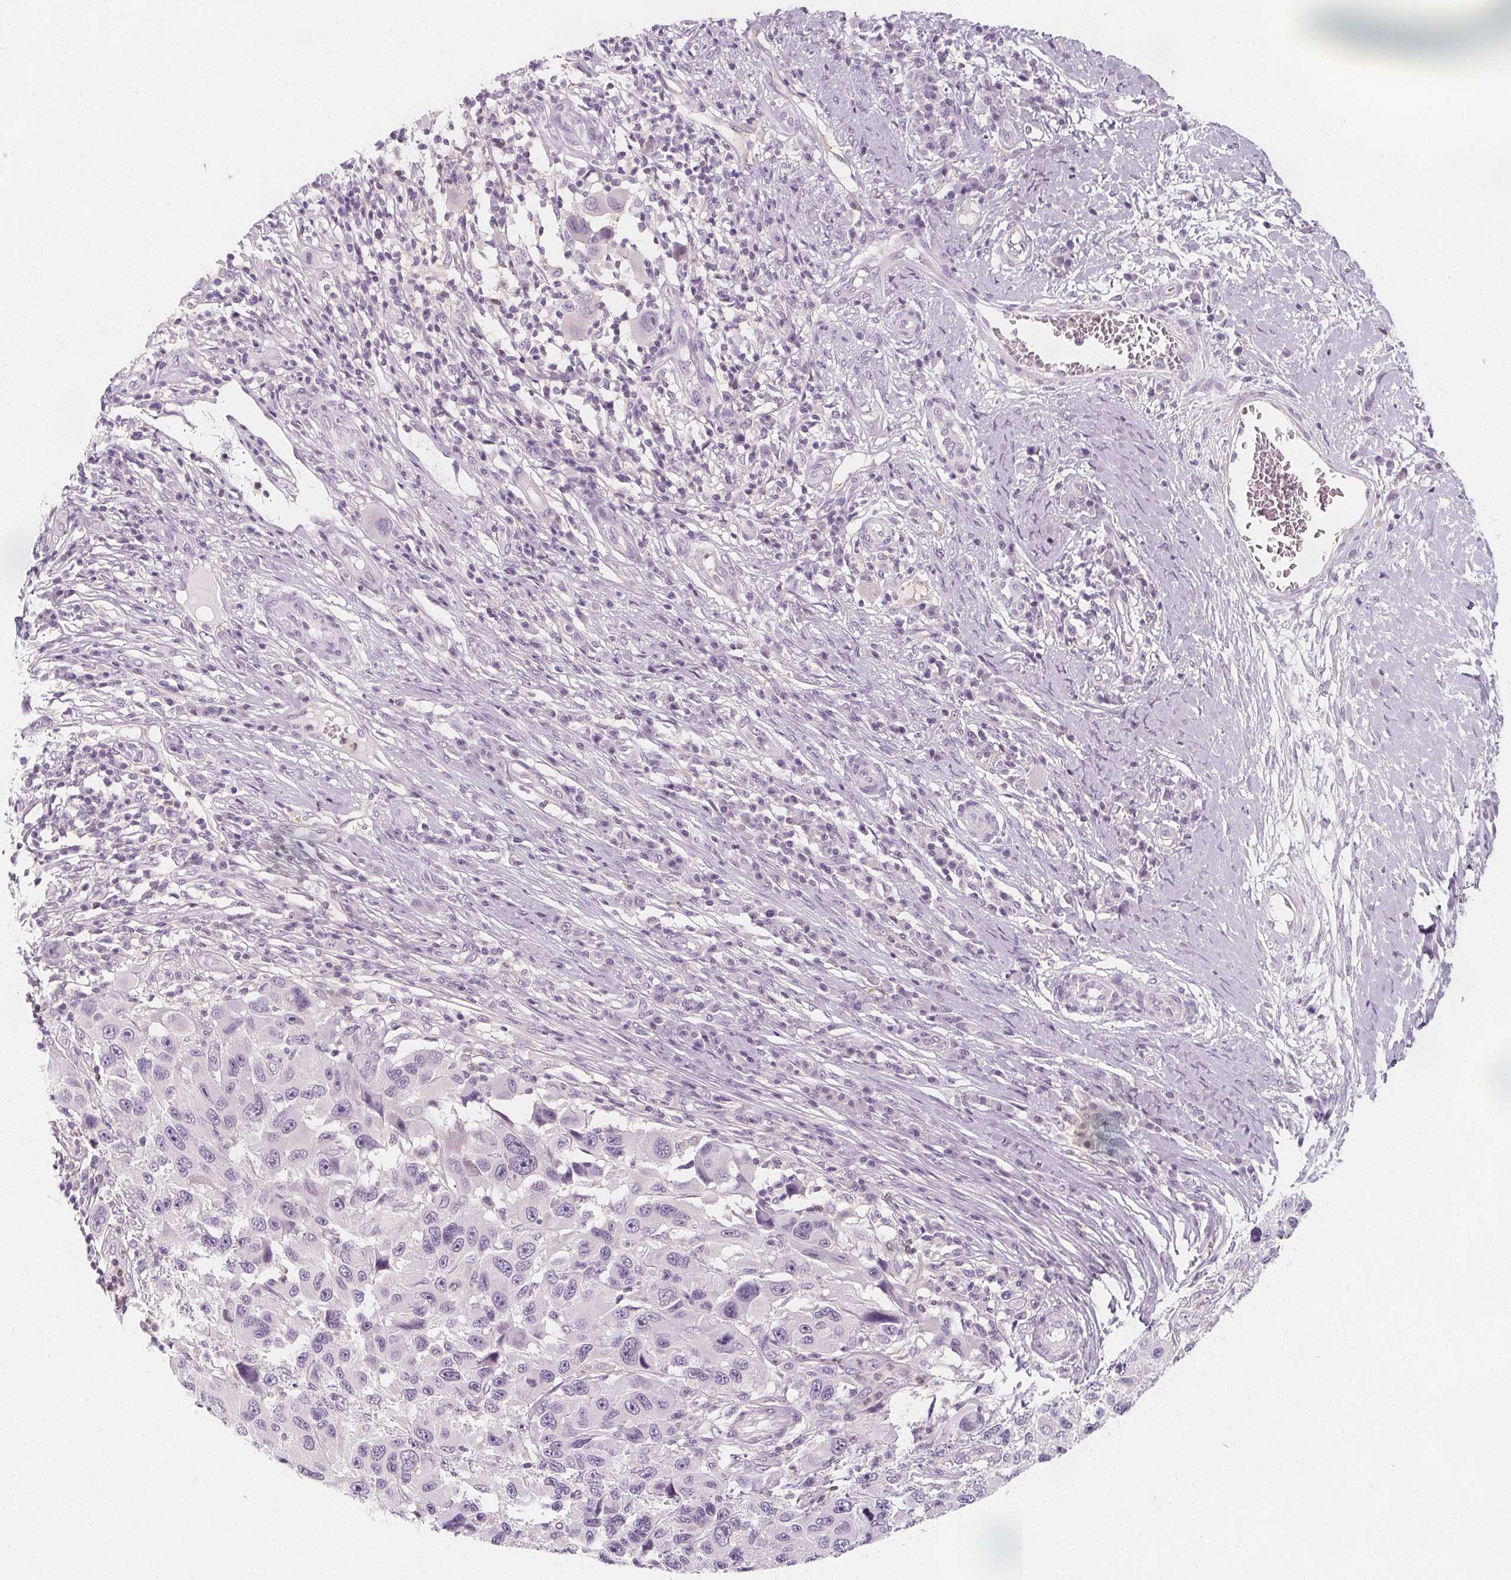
{"staining": {"intensity": "negative", "quantity": "none", "location": "none"}, "tissue": "melanoma", "cell_type": "Tumor cells", "image_type": "cancer", "snomed": [{"axis": "morphology", "description": "Malignant melanoma, NOS"}, {"axis": "topography", "description": "Skin"}], "caption": "Human malignant melanoma stained for a protein using IHC reveals no staining in tumor cells.", "gene": "UGP2", "patient": {"sex": "male", "age": 53}}